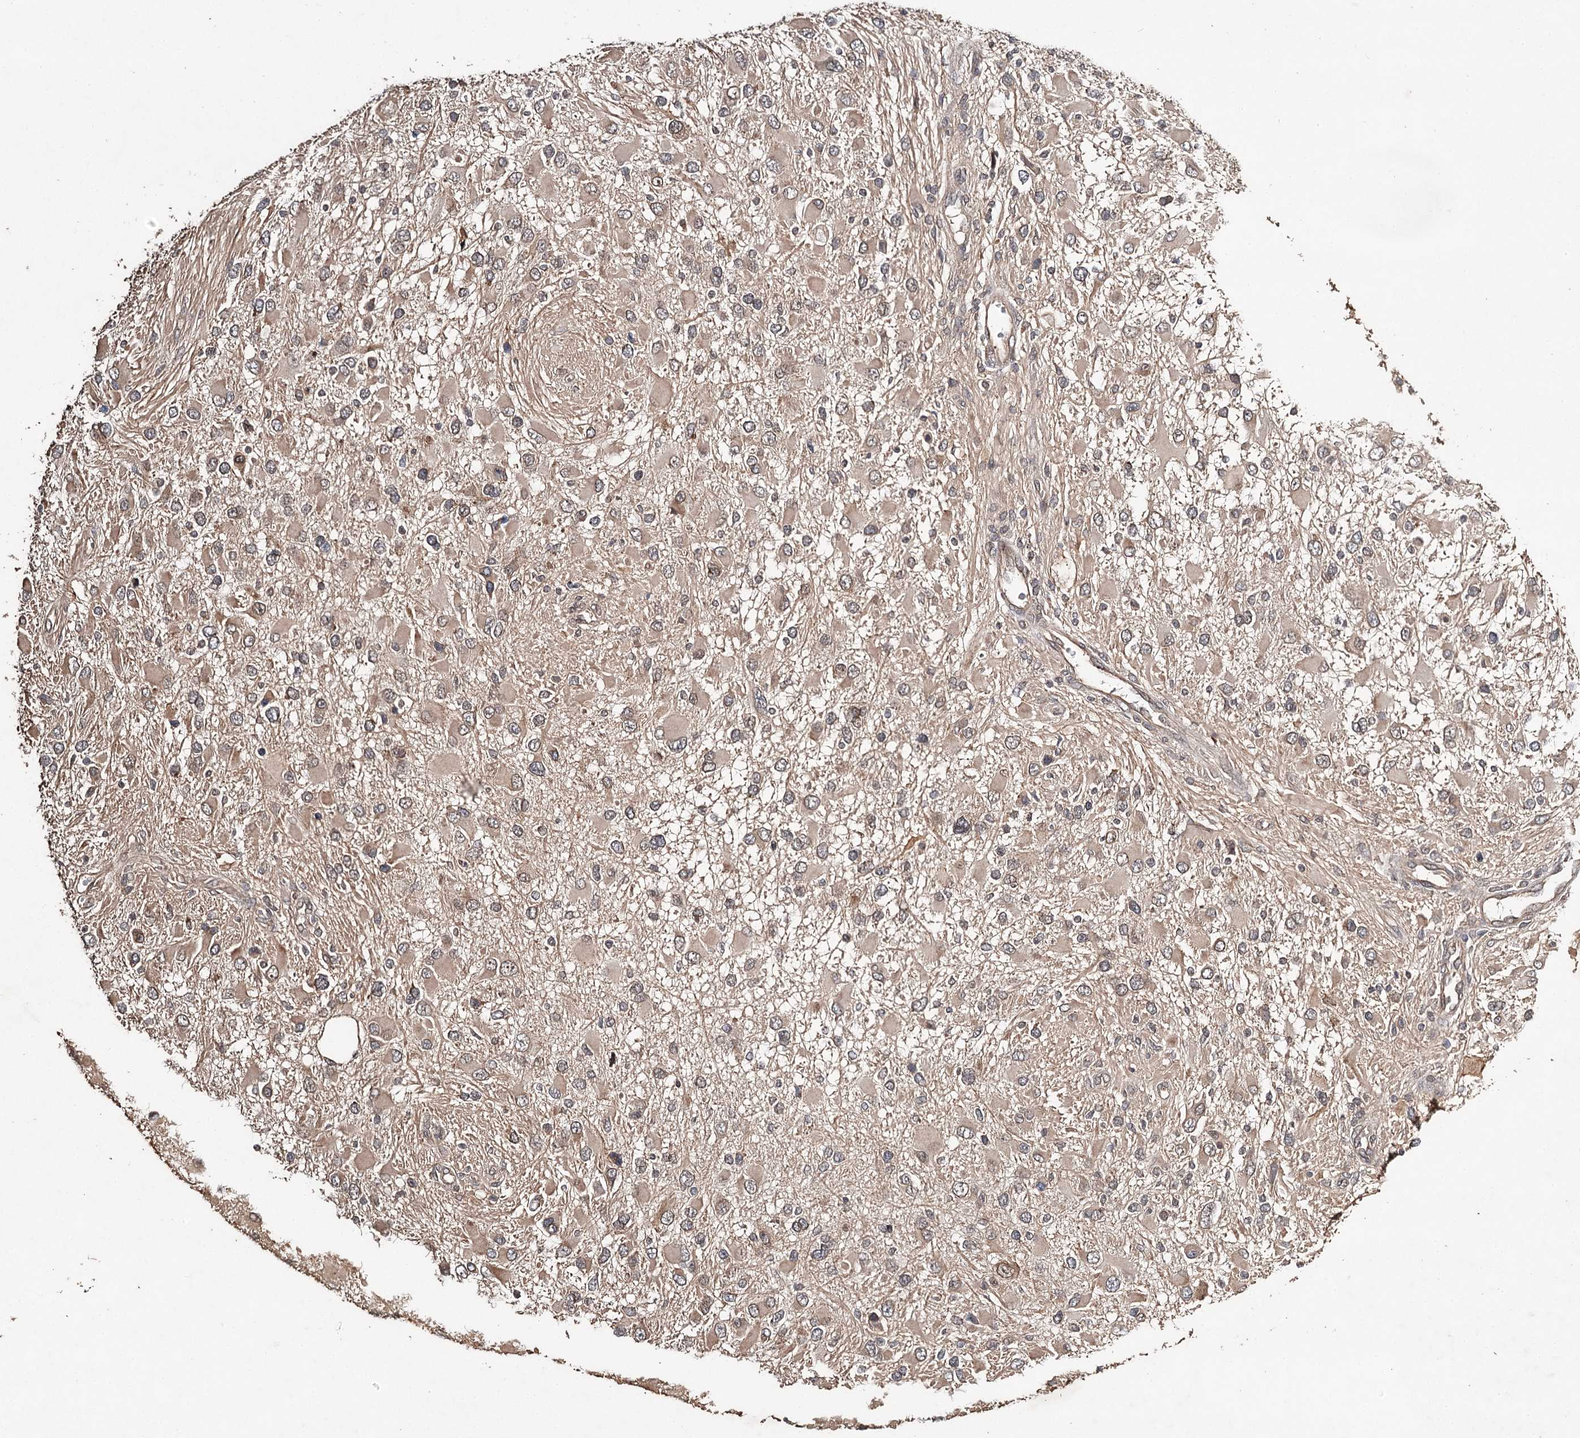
{"staining": {"intensity": "weak", "quantity": "<25%", "location": "cytoplasmic/membranous"}, "tissue": "glioma", "cell_type": "Tumor cells", "image_type": "cancer", "snomed": [{"axis": "morphology", "description": "Glioma, malignant, High grade"}, {"axis": "topography", "description": "Brain"}], "caption": "A high-resolution photomicrograph shows immunohistochemistry (IHC) staining of malignant glioma (high-grade), which exhibits no significant expression in tumor cells.", "gene": "NOPCHAP1", "patient": {"sex": "male", "age": 53}}